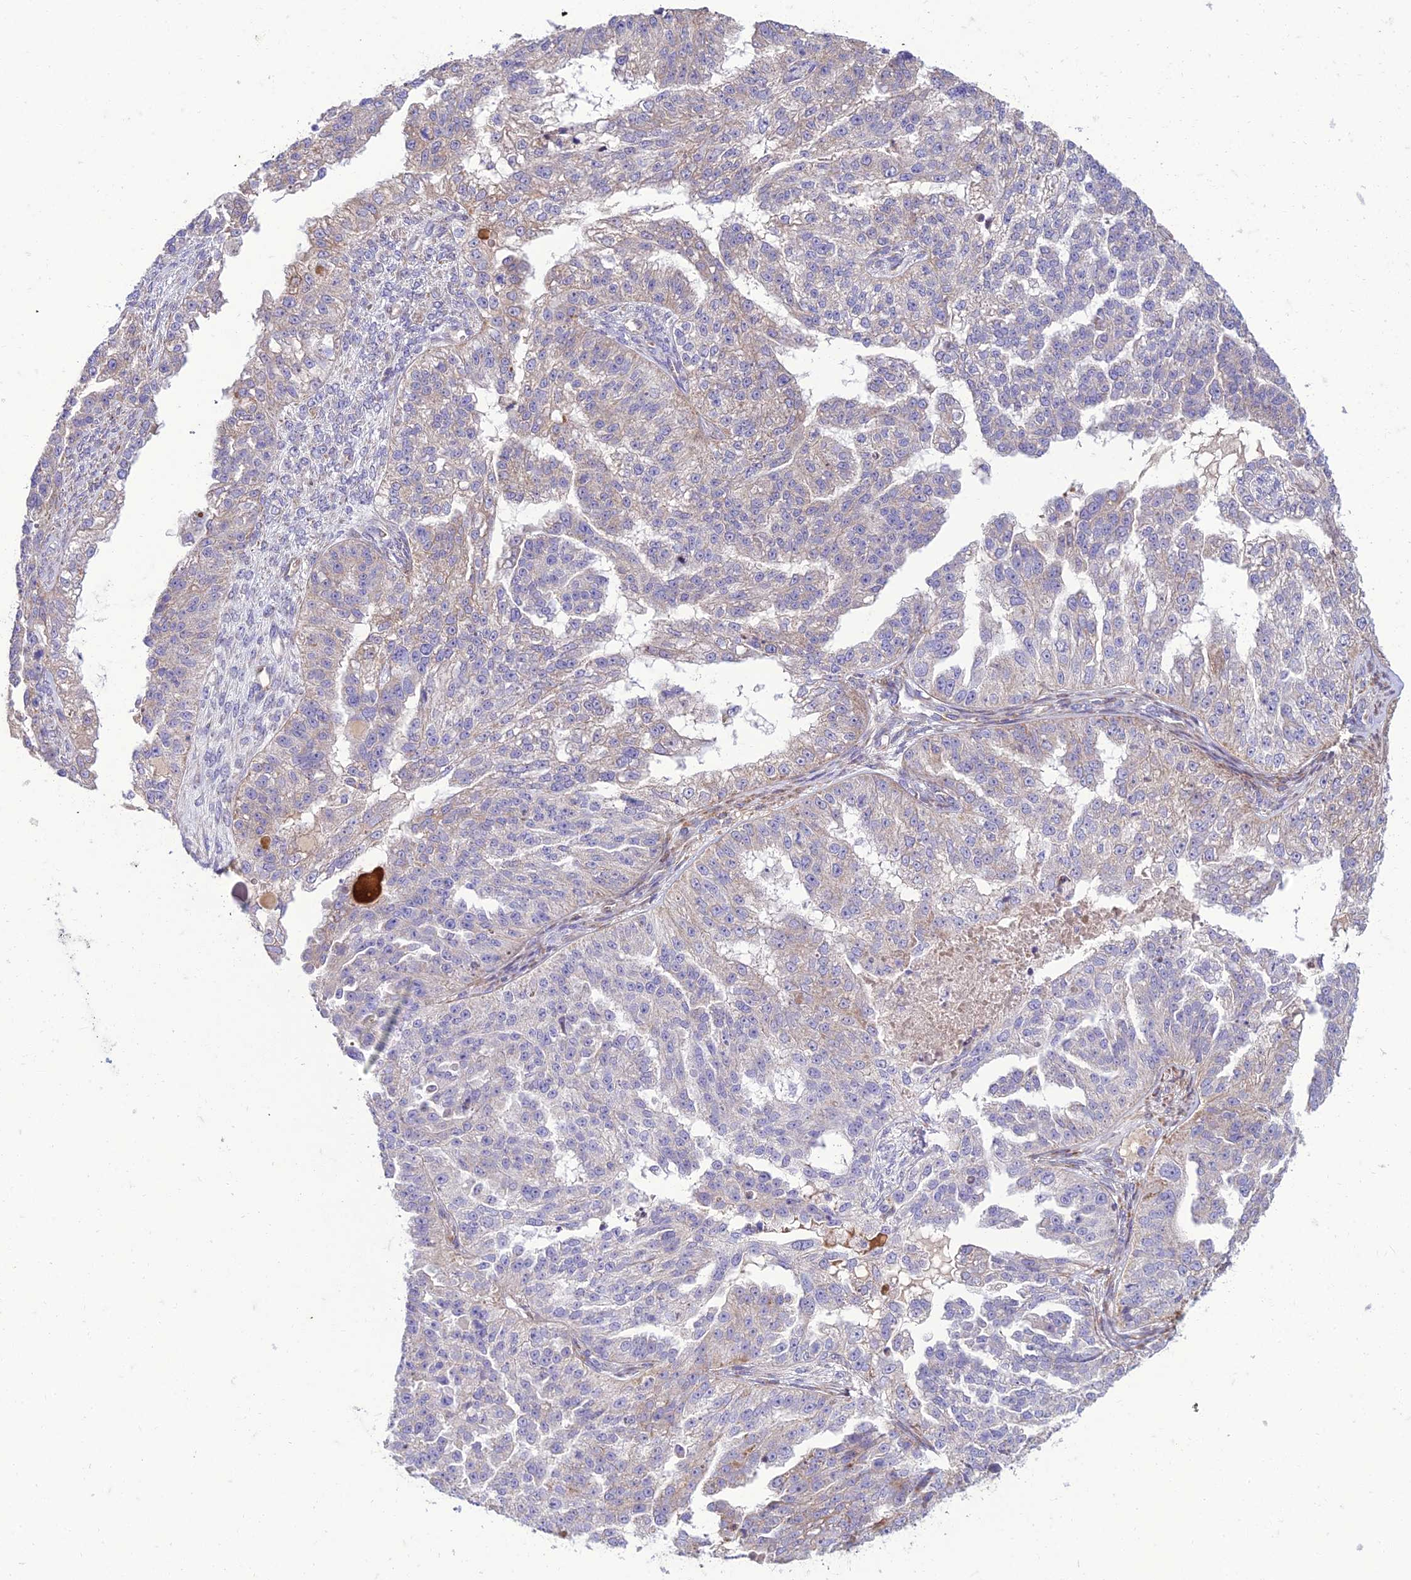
{"staining": {"intensity": "negative", "quantity": "none", "location": "none"}, "tissue": "ovarian cancer", "cell_type": "Tumor cells", "image_type": "cancer", "snomed": [{"axis": "morphology", "description": "Cystadenocarcinoma, serous, NOS"}, {"axis": "topography", "description": "Ovary"}], "caption": "A high-resolution micrograph shows IHC staining of ovarian serous cystadenocarcinoma, which shows no significant expression in tumor cells.", "gene": "SEL1L3", "patient": {"sex": "female", "age": 58}}